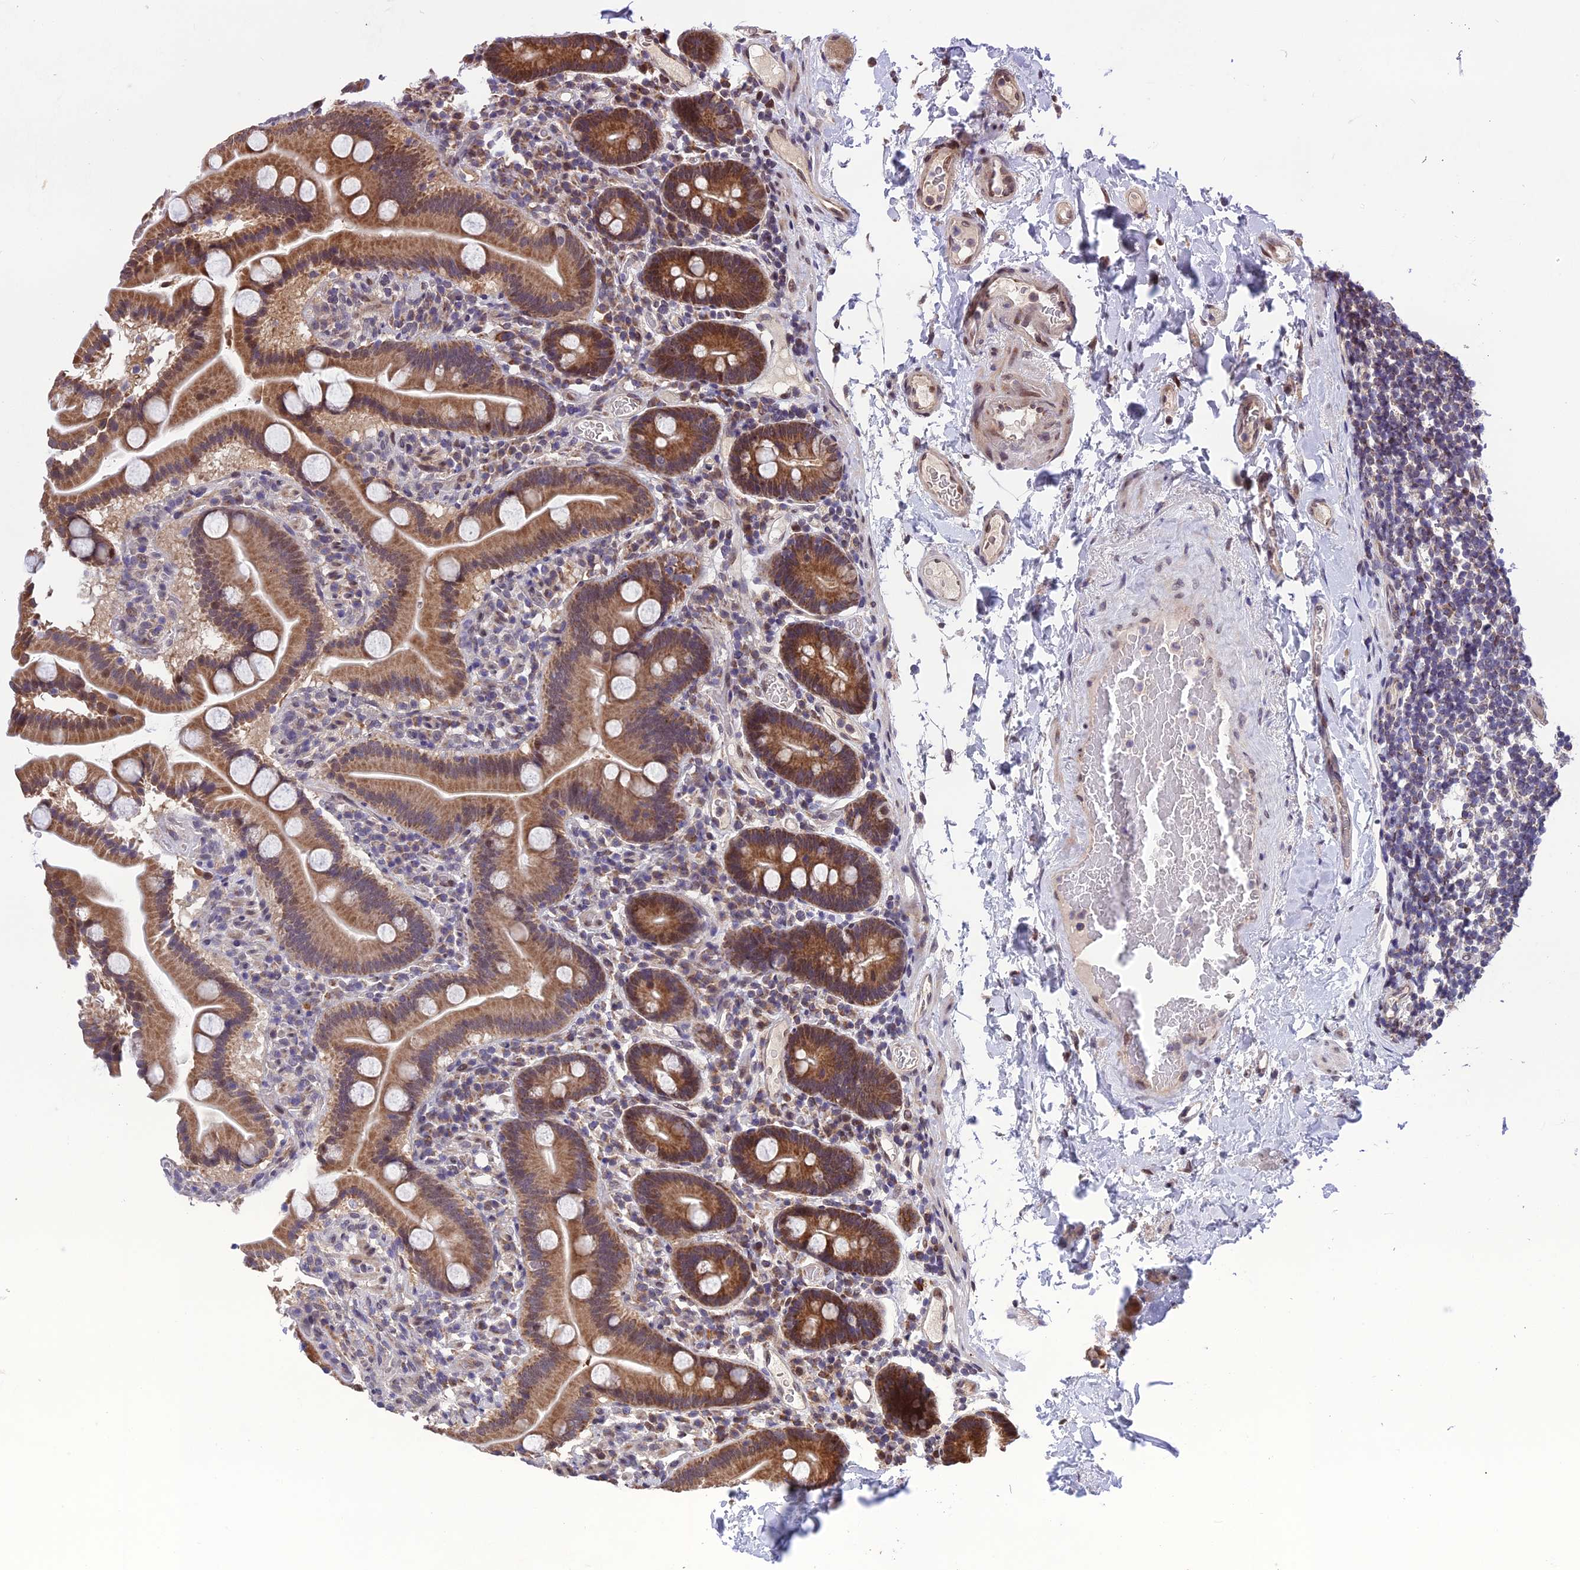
{"staining": {"intensity": "strong", "quantity": ">75%", "location": "cytoplasmic/membranous"}, "tissue": "duodenum", "cell_type": "Glandular cells", "image_type": "normal", "snomed": [{"axis": "morphology", "description": "Normal tissue, NOS"}, {"axis": "topography", "description": "Duodenum"}], "caption": "Duodenum stained with a brown dye displays strong cytoplasmic/membranous positive staining in about >75% of glandular cells.", "gene": "CYP2R1", "patient": {"sex": "male", "age": 55}}